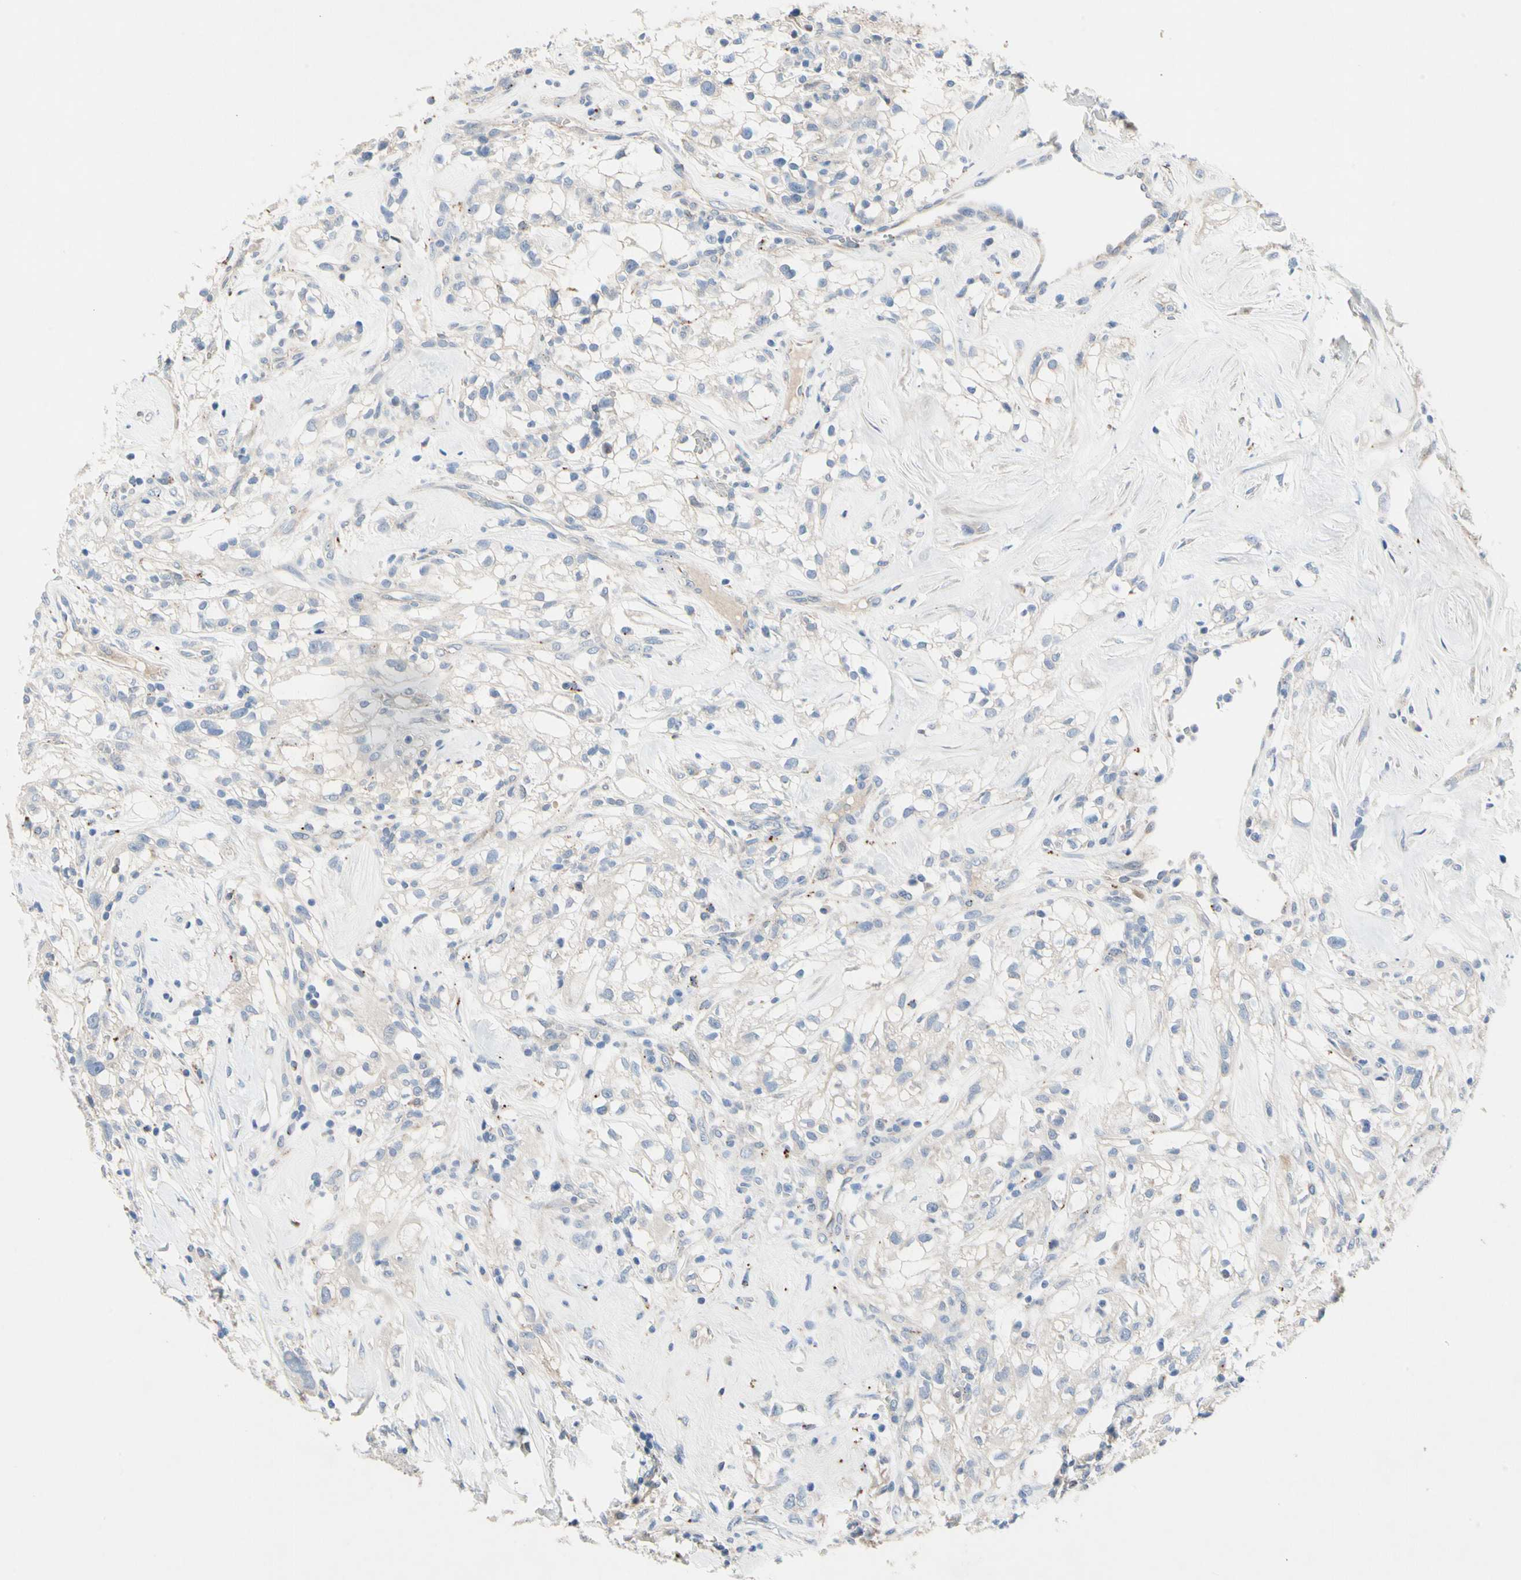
{"staining": {"intensity": "negative", "quantity": "none", "location": "none"}, "tissue": "renal cancer", "cell_type": "Tumor cells", "image_type": "cancer", "snomed": [{"axis": "morphology", "description": "Adenocarcinoma, NOS"}, {"axis": "topography", "description": "Kidney"}], "caption": "Renal adenocarcinoma stained for a protein using IHC reveals no expression tumor cells.", "gene": "RETSAT", "patient": {"sex": "female", "age": 60}}